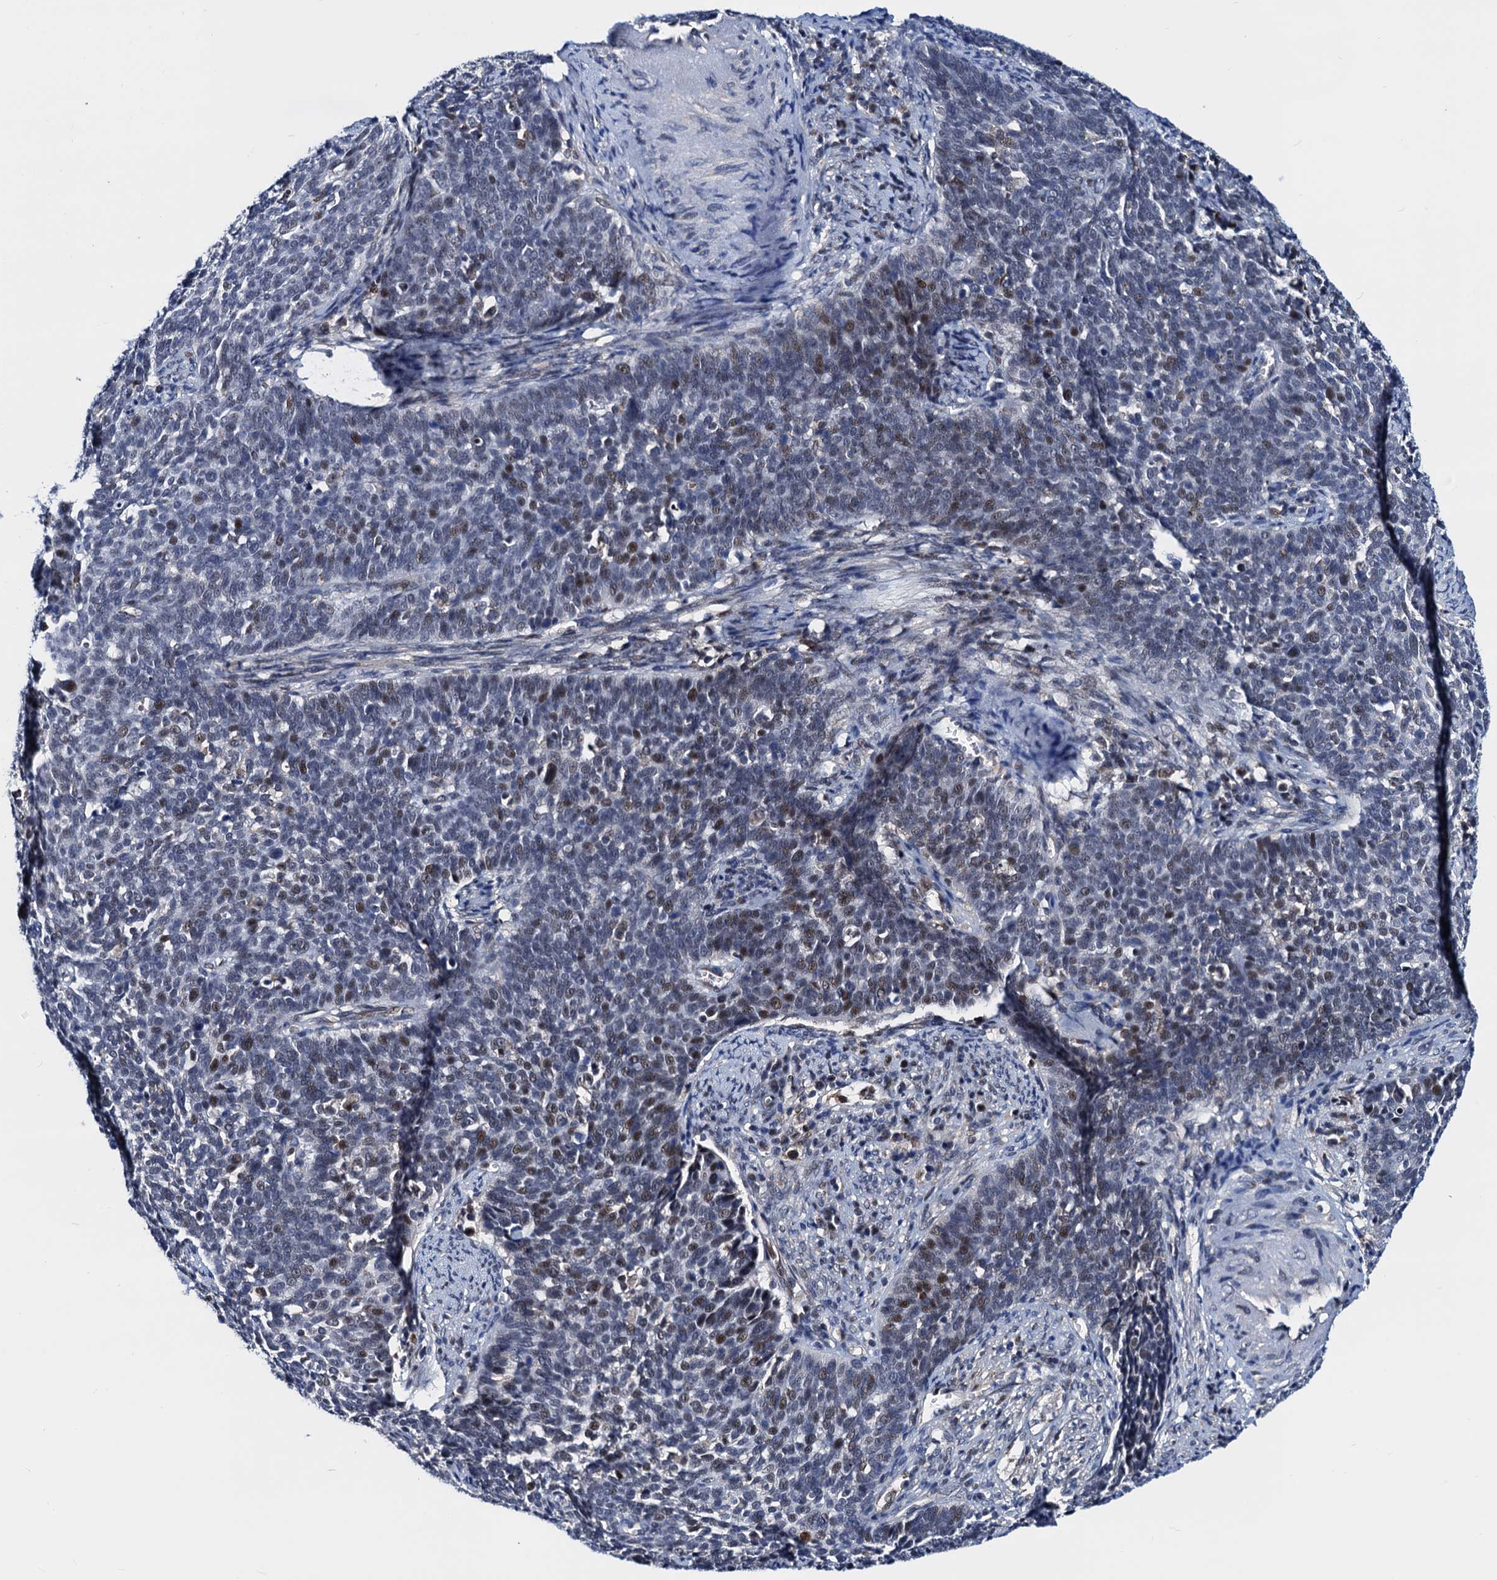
{"staining": {"intensity": "moderate", "quantity": "<25%", "location": "nuclear"}, "tissue": "cervical cancer", "cell_type": "Tumor cells", "image_type": "cancer", "snomed": [{"axis": "morphology", "description": "Squamous cell carcinoma, NOS"}, {"axis": "topography", "description": "Cervix"}], "caption": "A micrograph showing moderate nuclear positivity in about <25% of tumor cells in cervical cancer (squamous cell carcinoma), as visualized by brown immunohistochemical staining.", "gene": "COA4", "patient": {"sex": "female", "age": 39}}